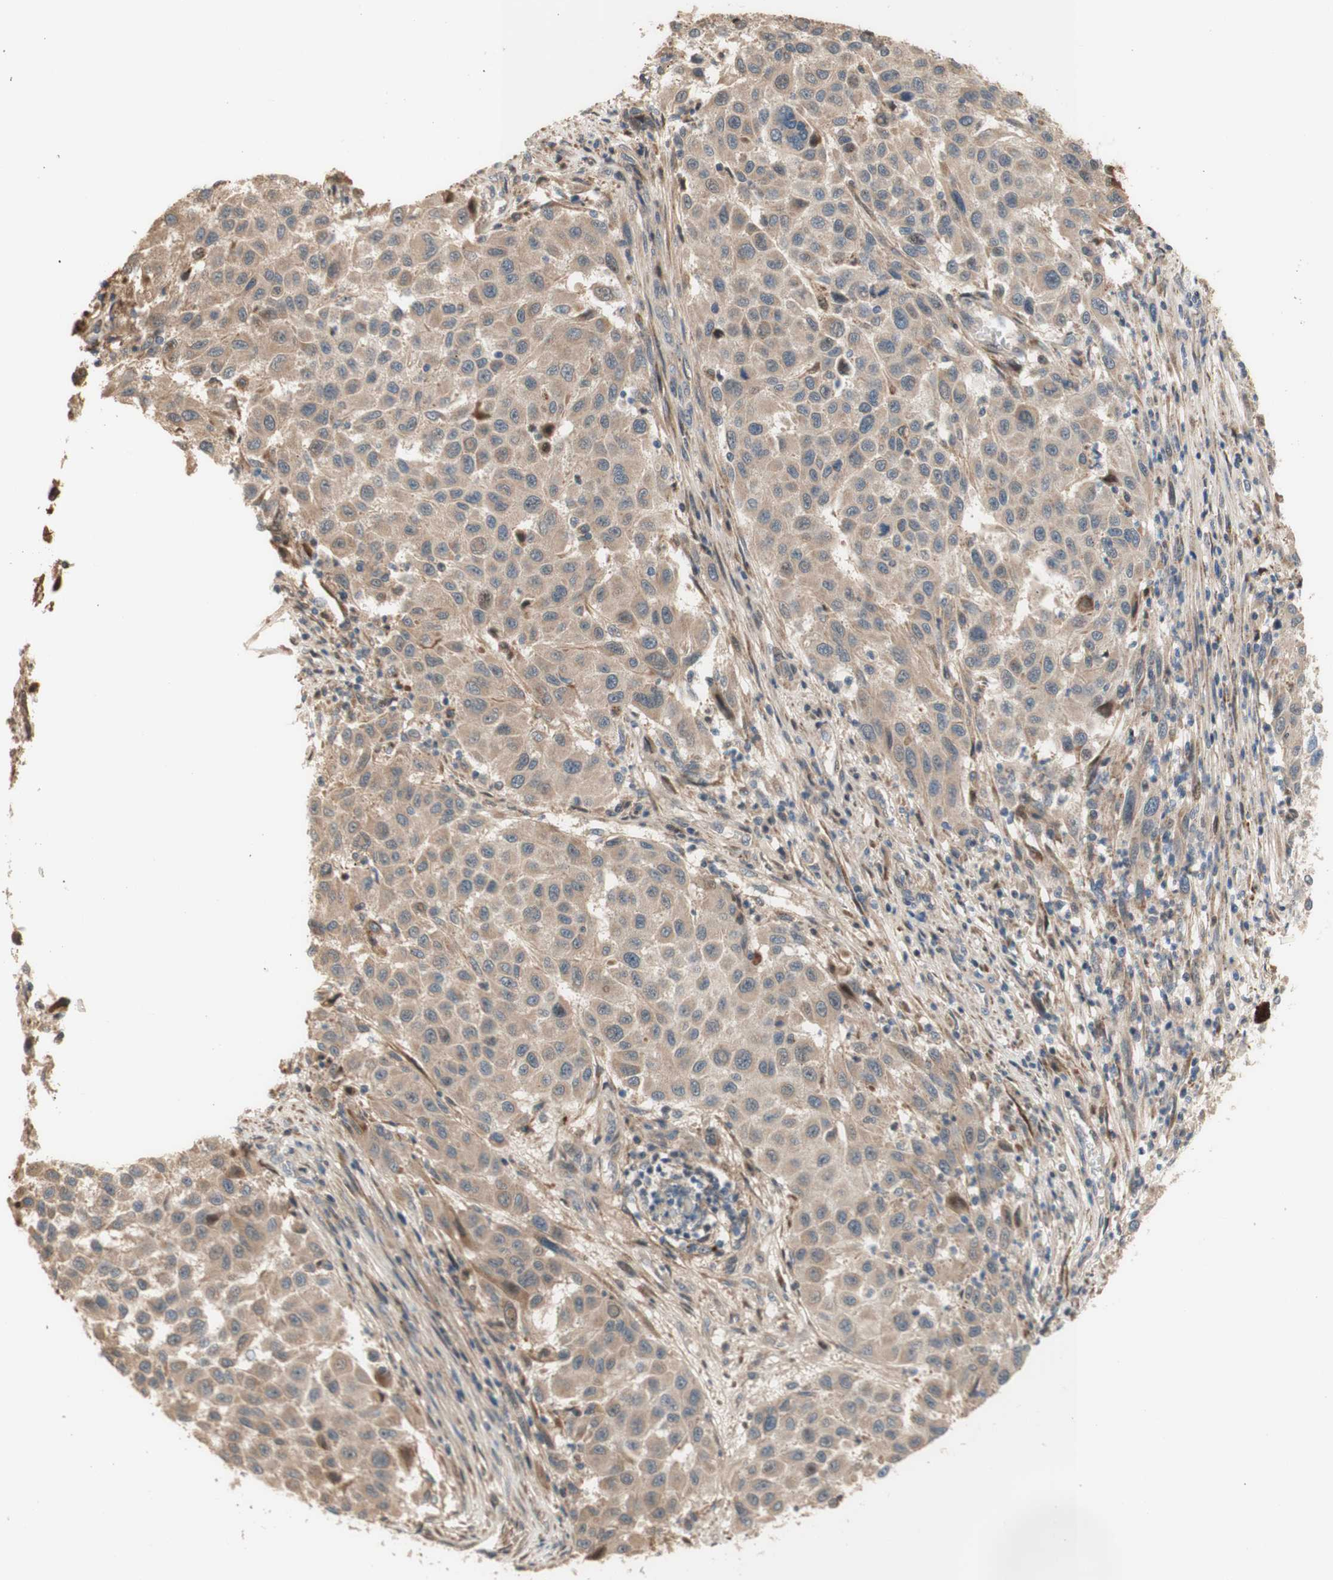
{"staining": {"intensity": "weak", "quantity": ">75%", "location": "cytoplasmic/membranous"}, "tissue": "melanoma", "cell_type": "Tumor cells", "image_type": "cancer", "snomed": [{"axis": "morphology", "description": "Malignant melanoma, Metastatic site"}, {"axis": "topography", "description": "Lymph node"}], "caption": "Melanoma stained with immunohistochemistry (IHC) reveals weak cytoplasmic/membranous staining in about >75% of tumor cells.", "gene": "PTPN21", "patient": {"sex": "male", "age": 61}}